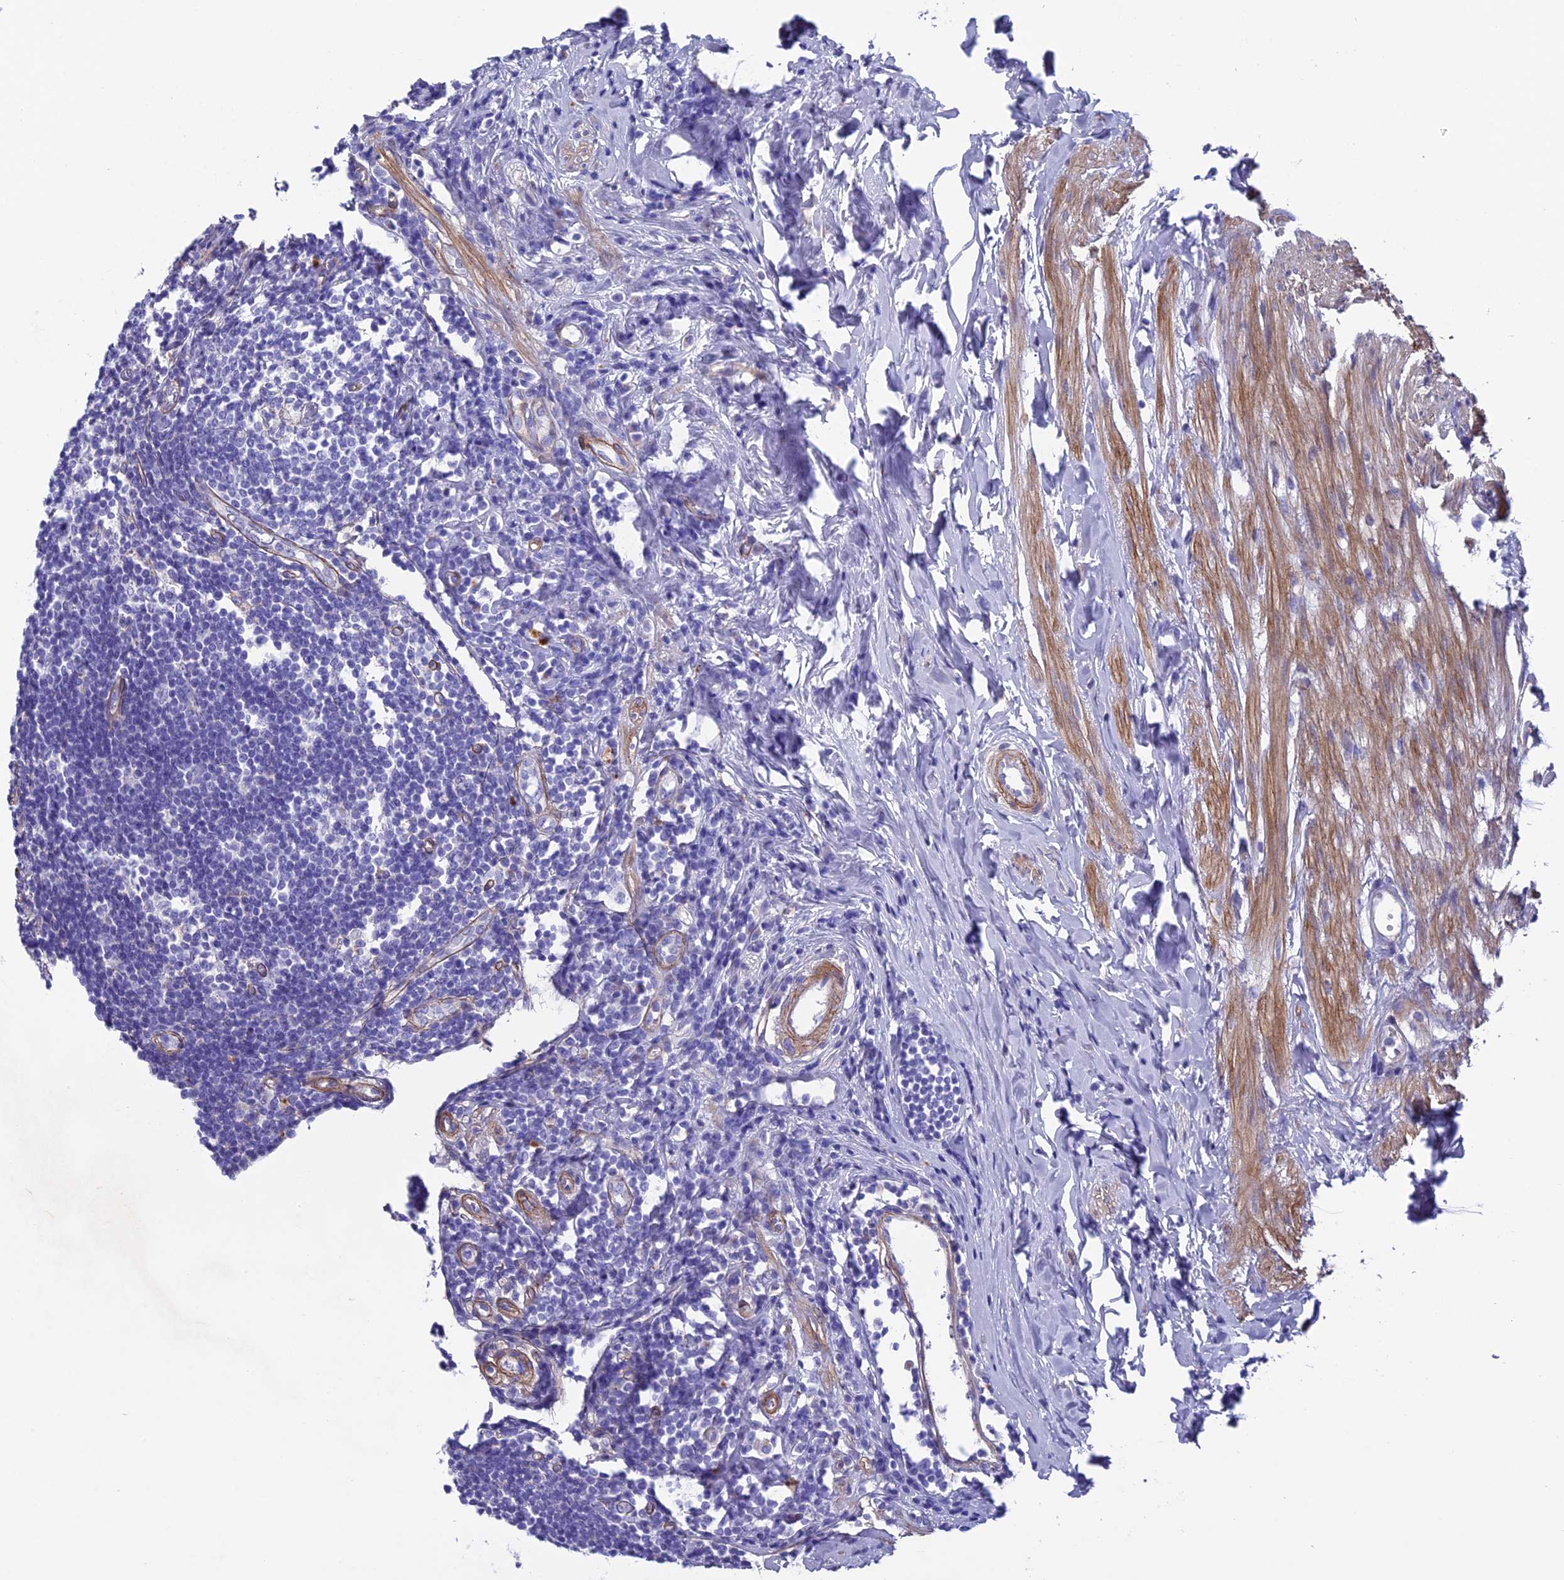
{"staining": {"intensity": "strong", "quantity": "<25%", "location": "cytoplasmic/membranous"}, "tissue": "appendix", "cell_type": "Glandular cells", "image_type": "normal", "snomed": [{"axis": "morphology", "description": "Normal tissue, NOS"}, {"axis": "topography", "description": "Appendix"}], "caption": "The immunohistochemical stain highlights strong cytoplasmic/membranous staining in glandular cells of normal appendix.", "gene": "TNS1", "patient": {"sex": "female", "age": 54}}